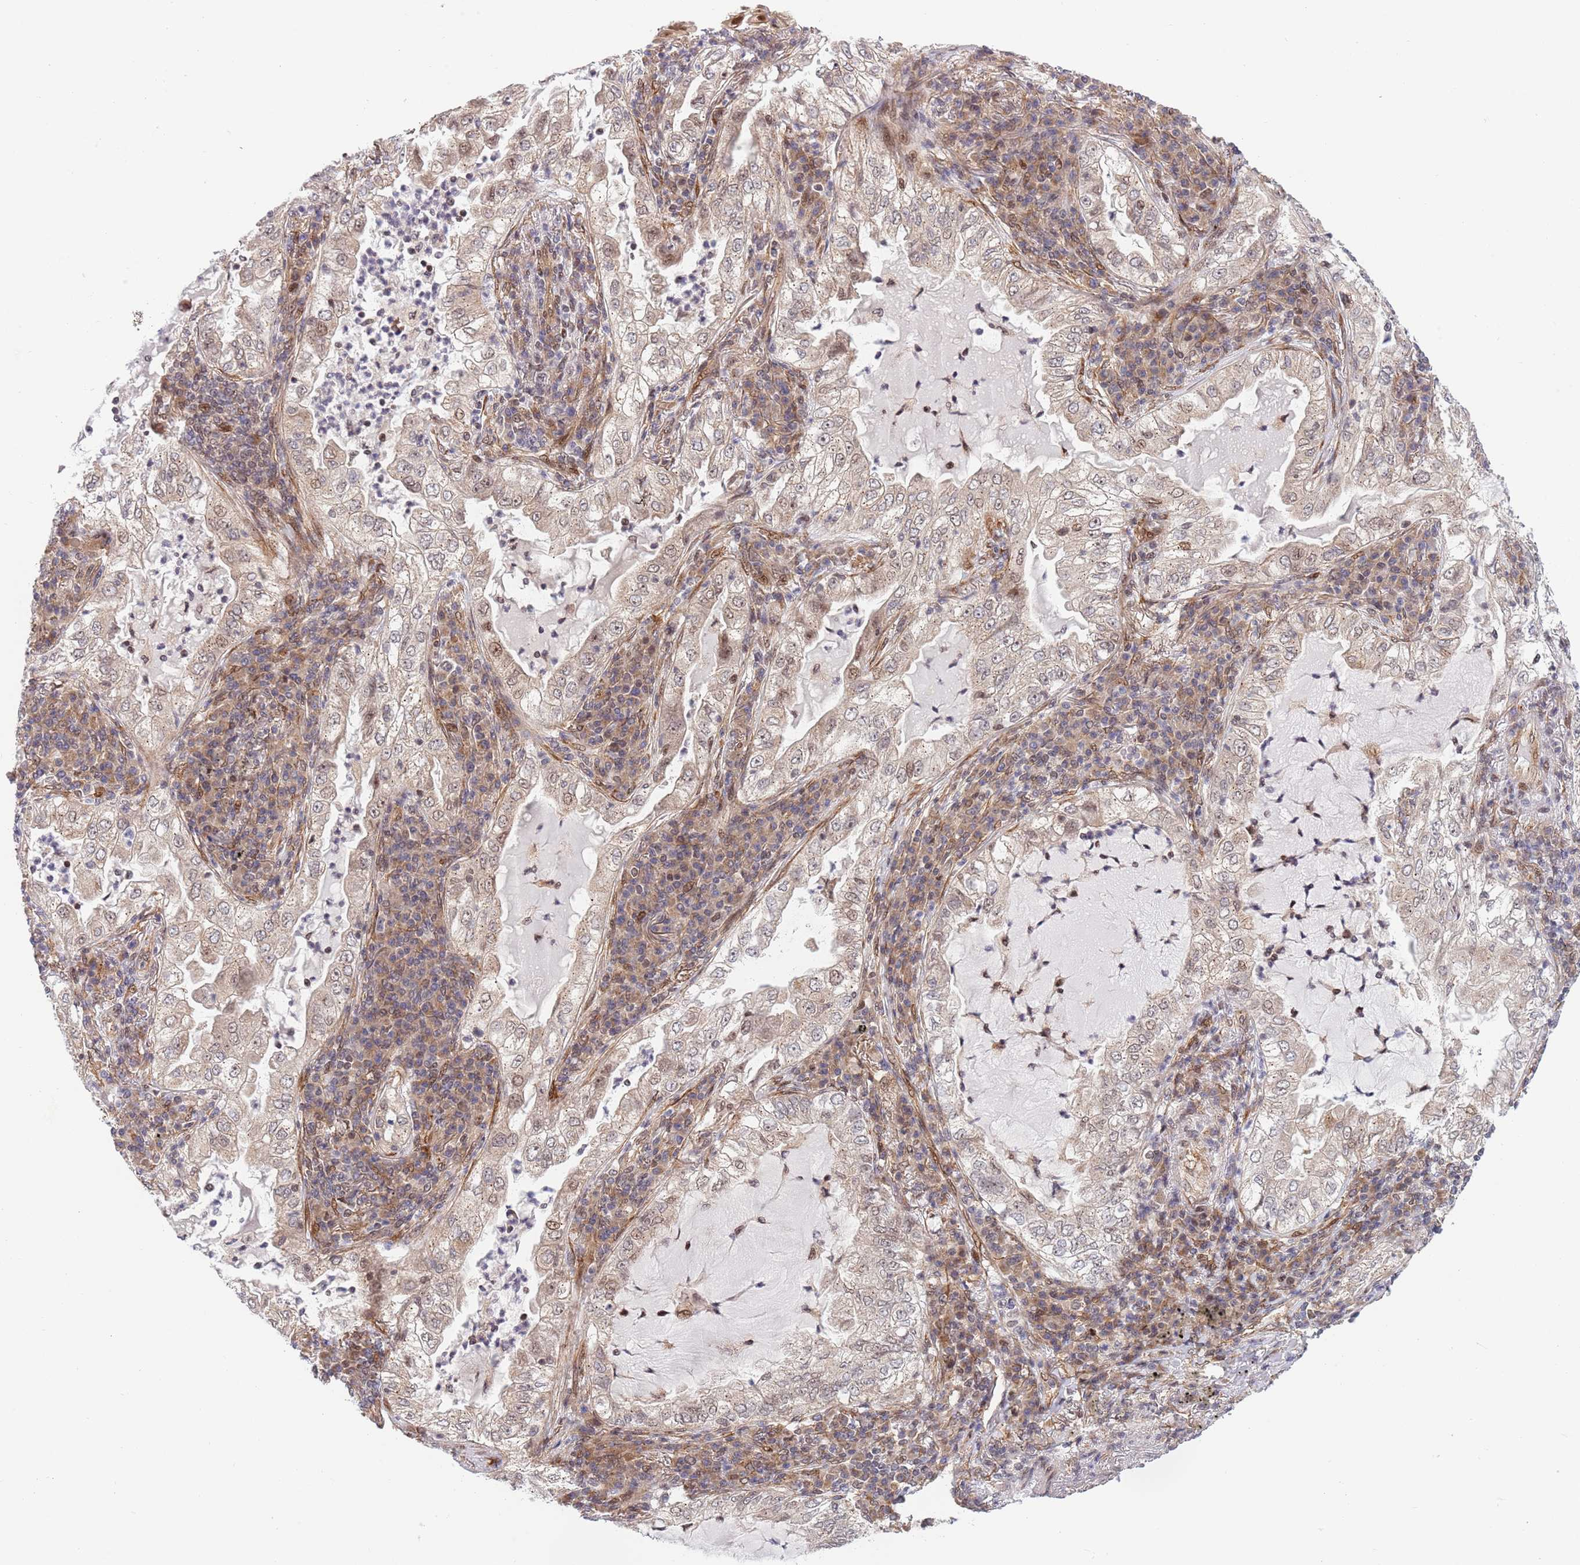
{"staining": {"intensity": "weak", "quantity": "25%-75%", "location": "cytoplasmic/membranous,nuclear"}, "tissue": "lung cancer", "cell_type": "Tumor cells", "image_type": "cancer", "snomed": [{"axis": "morphology", "description": "Adenocarcinoma, NOS"}, {"axis": "topography", "description": "Lung"}], "caption": "Protein expression analysis of human lung cancer reveals weak cytoplasmic/membranous and nuclear expression in about 25%-75% of tumor cells. (Brightfield microscopy of DAB IHC at high magnification).", "gene": "TBX10", "patient": {"sex": "female", "age": 73}}